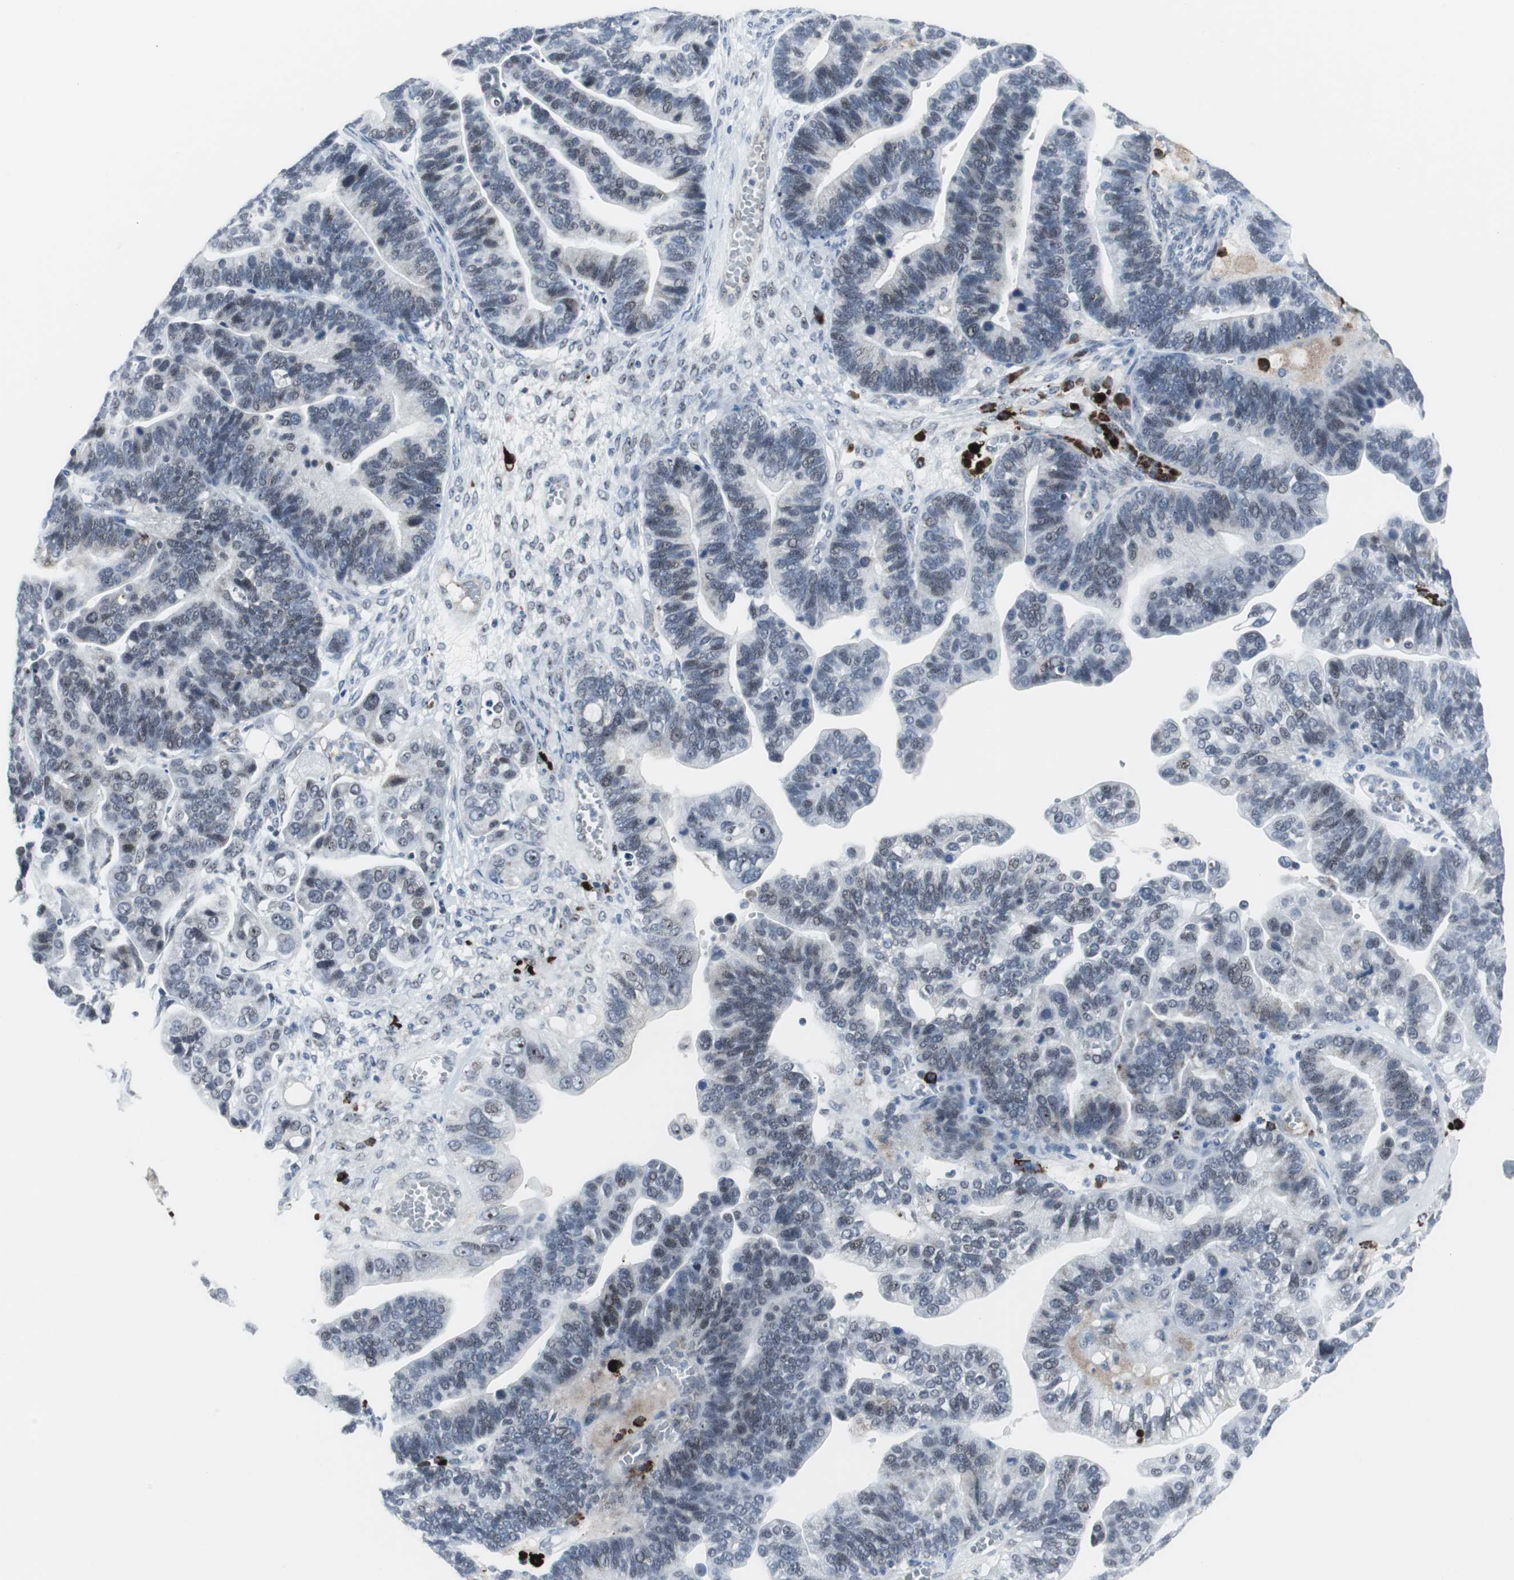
{"staining": {"intensity": "negative", "quantity": "none", "location": "none"}, "tissue": "ovarian cancer", "cell_type": "Tumor cells", "image_type": "cancer", "snomed": [{"axis": "morphology", "description": "Cystadenocarcinoma, serous, NOS"}, {"axis": "topography", "description": "Ovary"}], "caption": "The immunohistochemistry (IHC) micrograph has no significant expression in tumor cells of ovarian serous cystadenocarcinoma tissue.", "gene": "DOK1", "patient": {"sex": "female", "age": 56}}